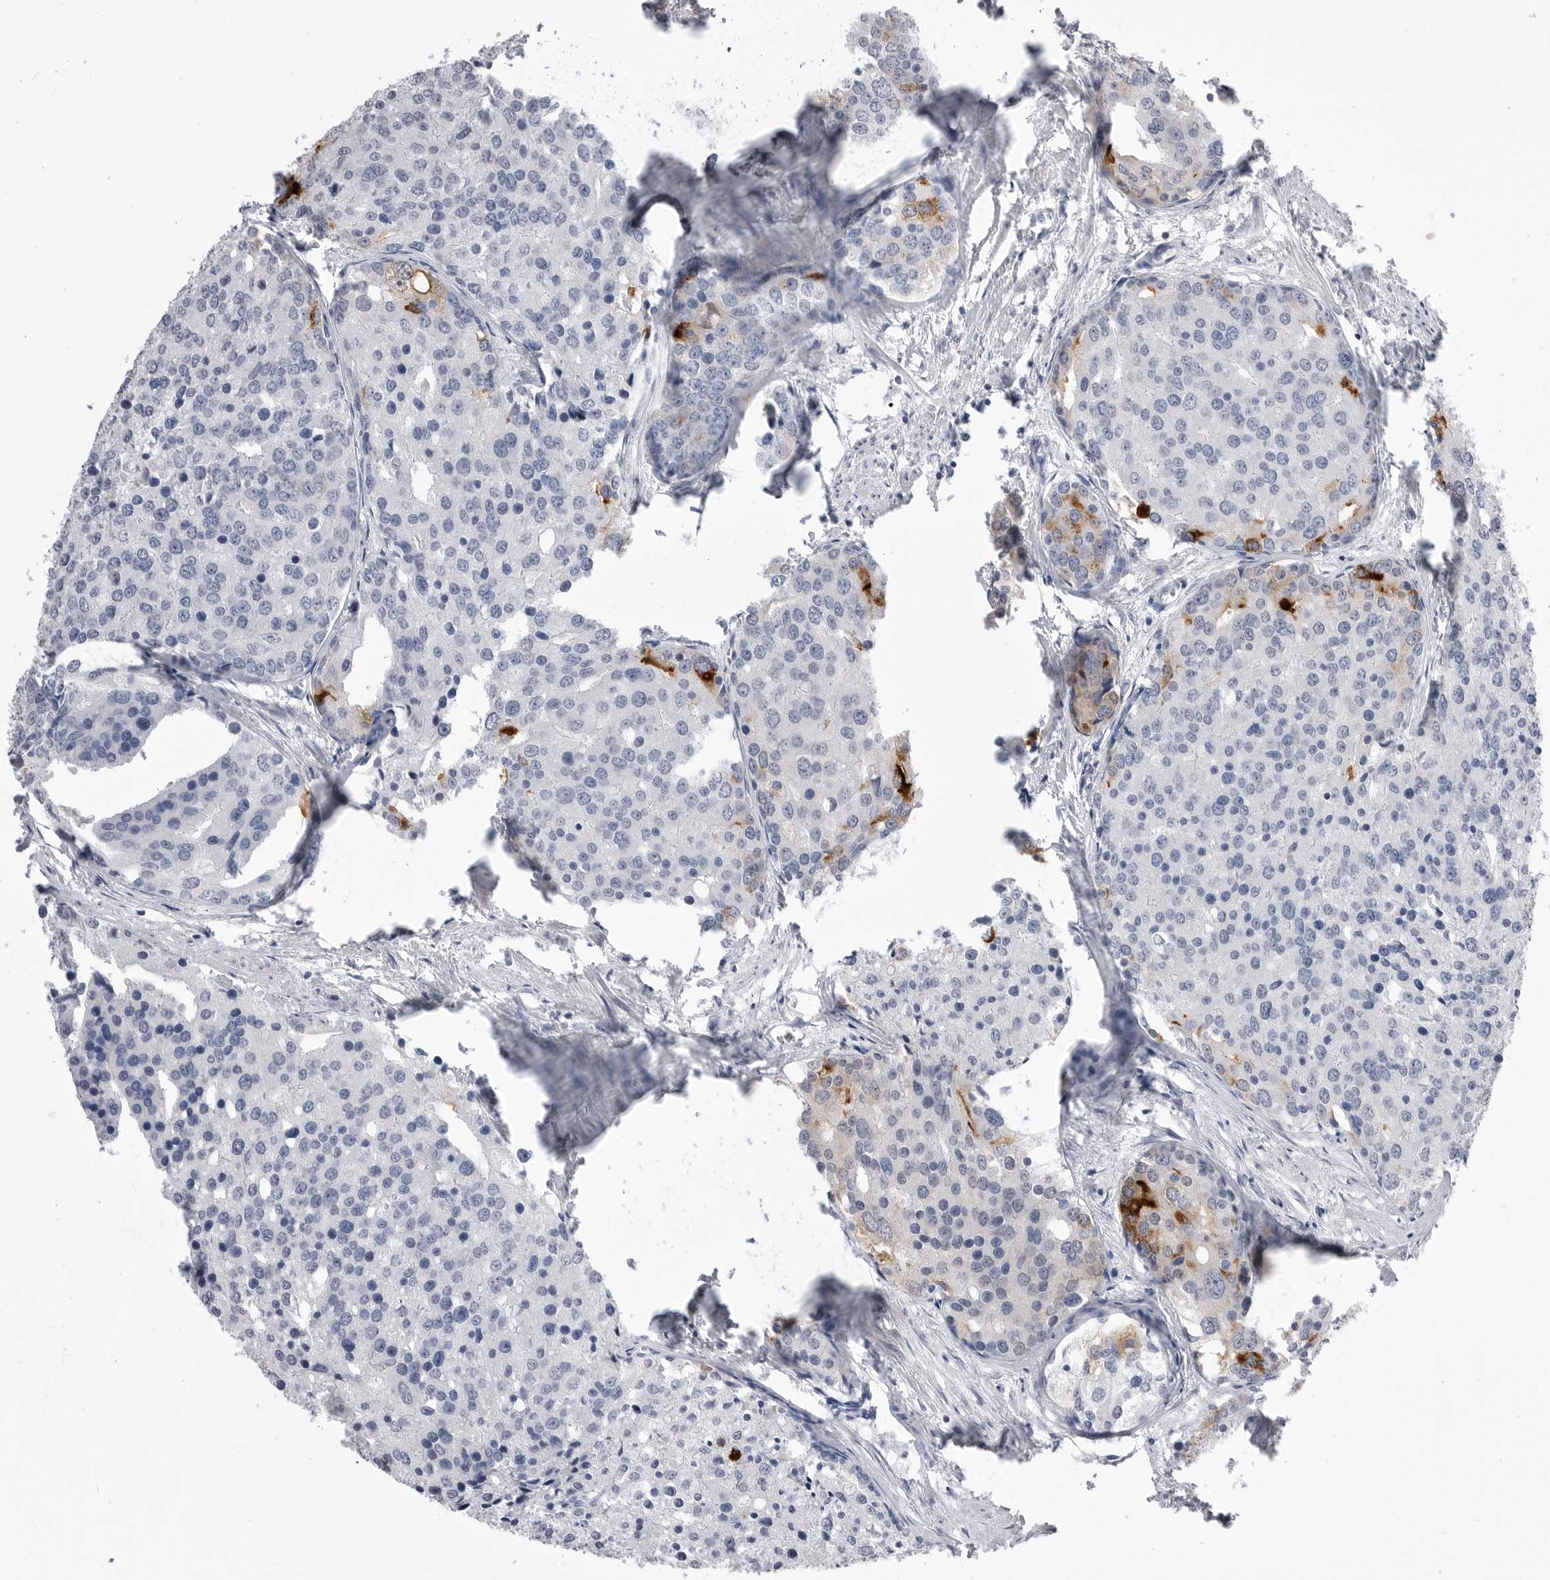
{"staining": {"intensity": "strong", "quantity": "<25%", "location": "cytoplasmic/membranous"}, "tissue": "prostate cancer", "cell_type": "Tumor cells", "image_type": "cancer", "snomed": [{"axis": "morphology", "description": "Adenocarcinoma, High grade"}, {"axis": "topography", "description": "Prostate"}], "caption": "Protein expression by IHC reveals strong cytoplasmic/membranous expression in approximately <25% of tumor cells in adenocarcinoma (high-grade) (prostate).", "gene": "CPB1", "patient": {"sex": "male", "age": 50}}